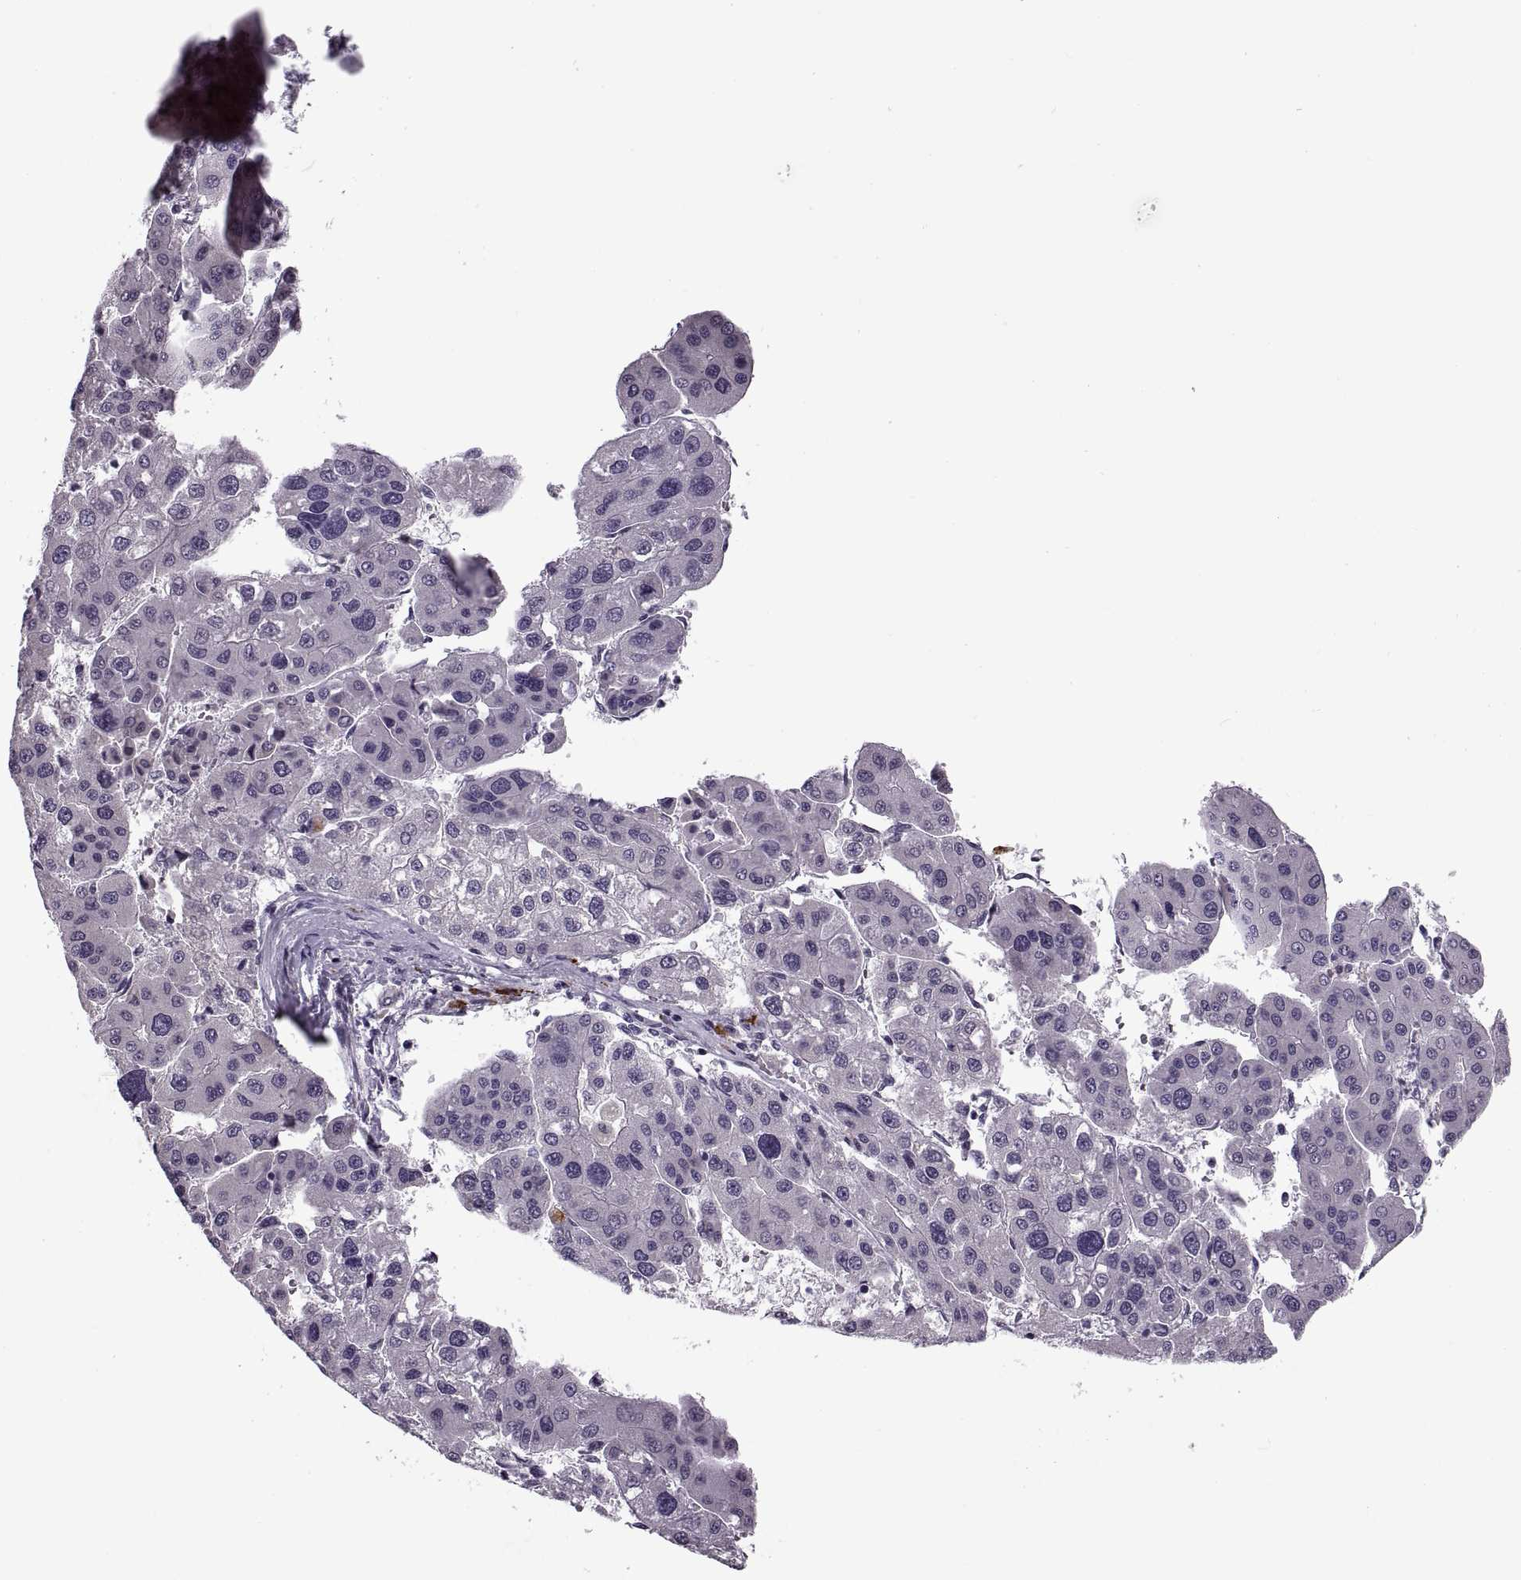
{"staining": {"intensity": "negative", "quantity": "none", "location": "none"}, "tissue": "liver cancer", "cell_type": "Tumor cells", "image_type": "cancer", "snomed": [{"axis": "morphology", "description": "Carcinoma, Hepatocellular, NOS"}, {"axis": "topography", "description": "Liver"}], "caption": "There is no significant positivity in tumor cells of liver cancer (hepatocellular carcinoma).", "gene": "PRSS37", "patient": {"sex": "male", "age": 73}}